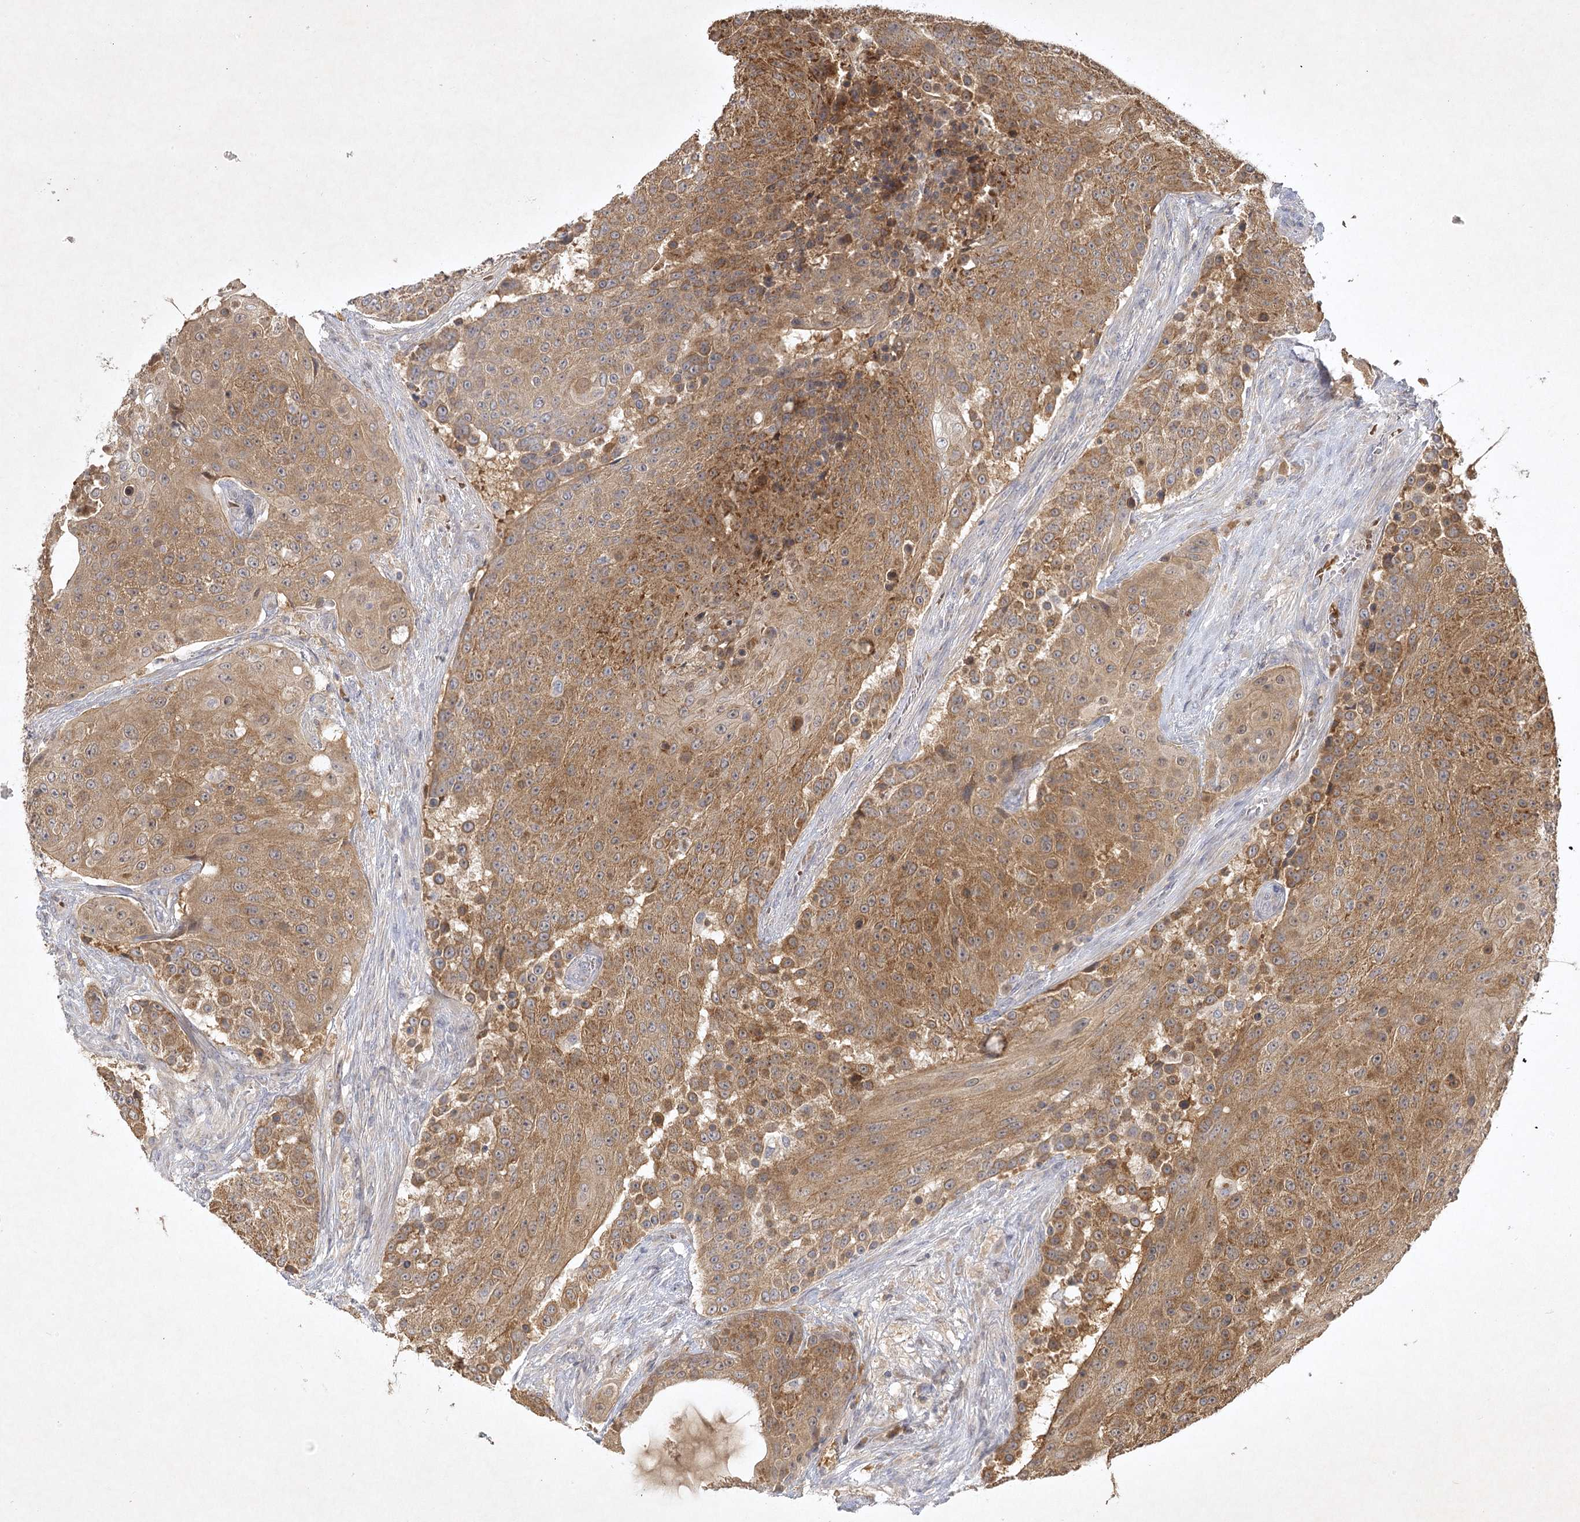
{"staining": {"intensity": "moderate", "quantity": ">75%", "location": "cytoplasmic/membranous"}, "tissue": "urothelial cancer", "cell_type": "Tumor cells", "image_type": "cancer", "snomed": [{"axis": "morphology", "description": "Urothelial carcinoma, High grade"}, {"axis": "topography", "description": "Urinary bladder"}], "caption": "Approximately >75% of tumor cells in urothelial carcinoma (high-grade) show moderate cytoplasmic/membranous protein expression as visualized by brown immunohistochemical staining.", "gene": "PYROXD2", "patient": {"sex": "female", "age": 63}}